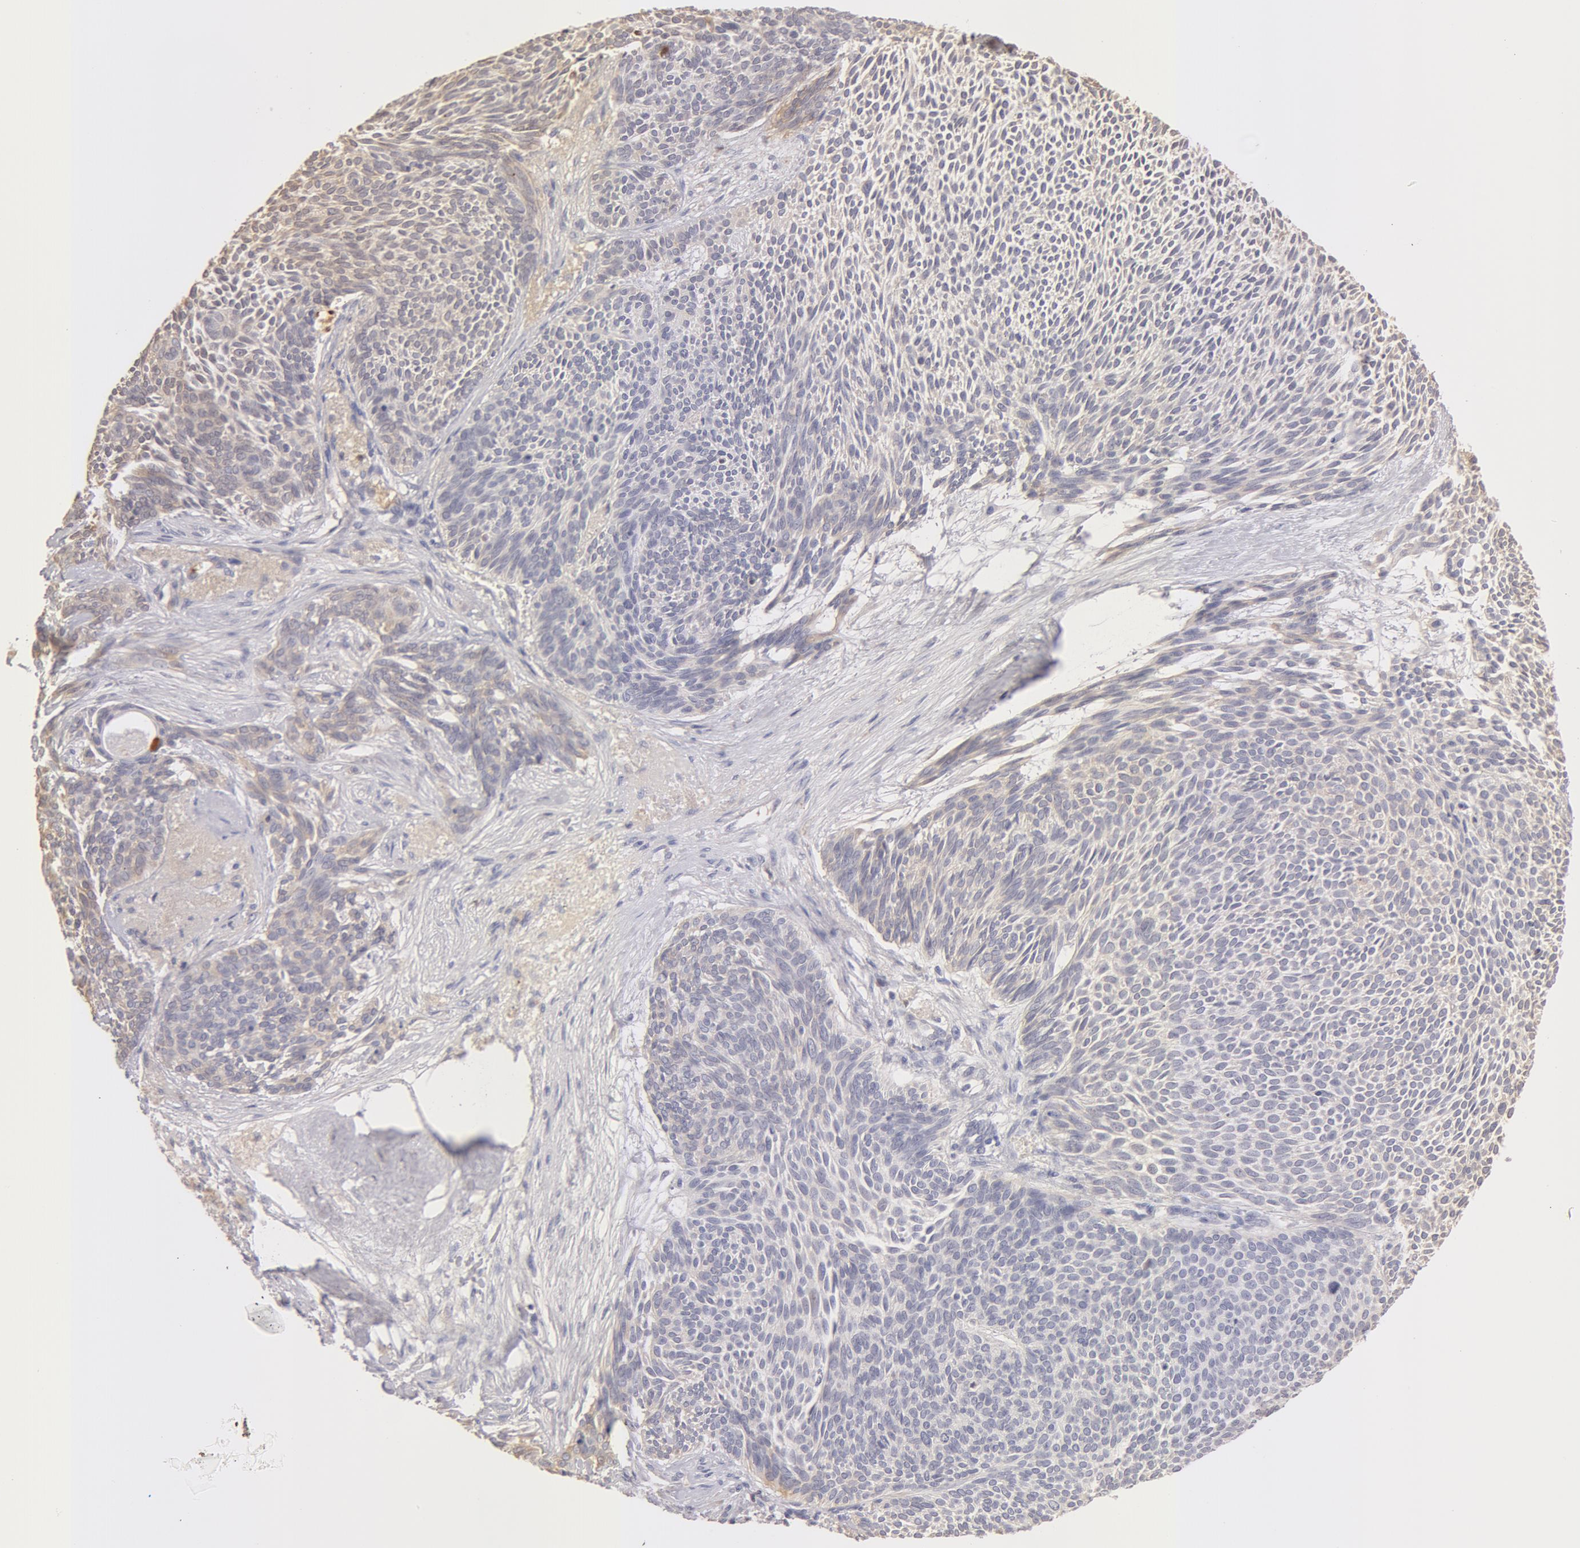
{"staining": {"intensity": "weak", "quantity": "25%-75%", "location": "cytoplasmic/membranous"}, "tissue": "skin cancer", "cell_type": "Tumor cells", "image_type": "cancer", "snomed": [{"axis": "morphology", "description": "Basal cell carcinoma"}, {"axis": "topography", "description": "Skin"}], "caption": "Tumor cells exhibit weak cytoplasmic/membranous positivity in approximately 25%-75% of cells in skin cancer (basal cell carcinoma).", "gene": "TF", "patient": {"sex": "male", "age": 84}}